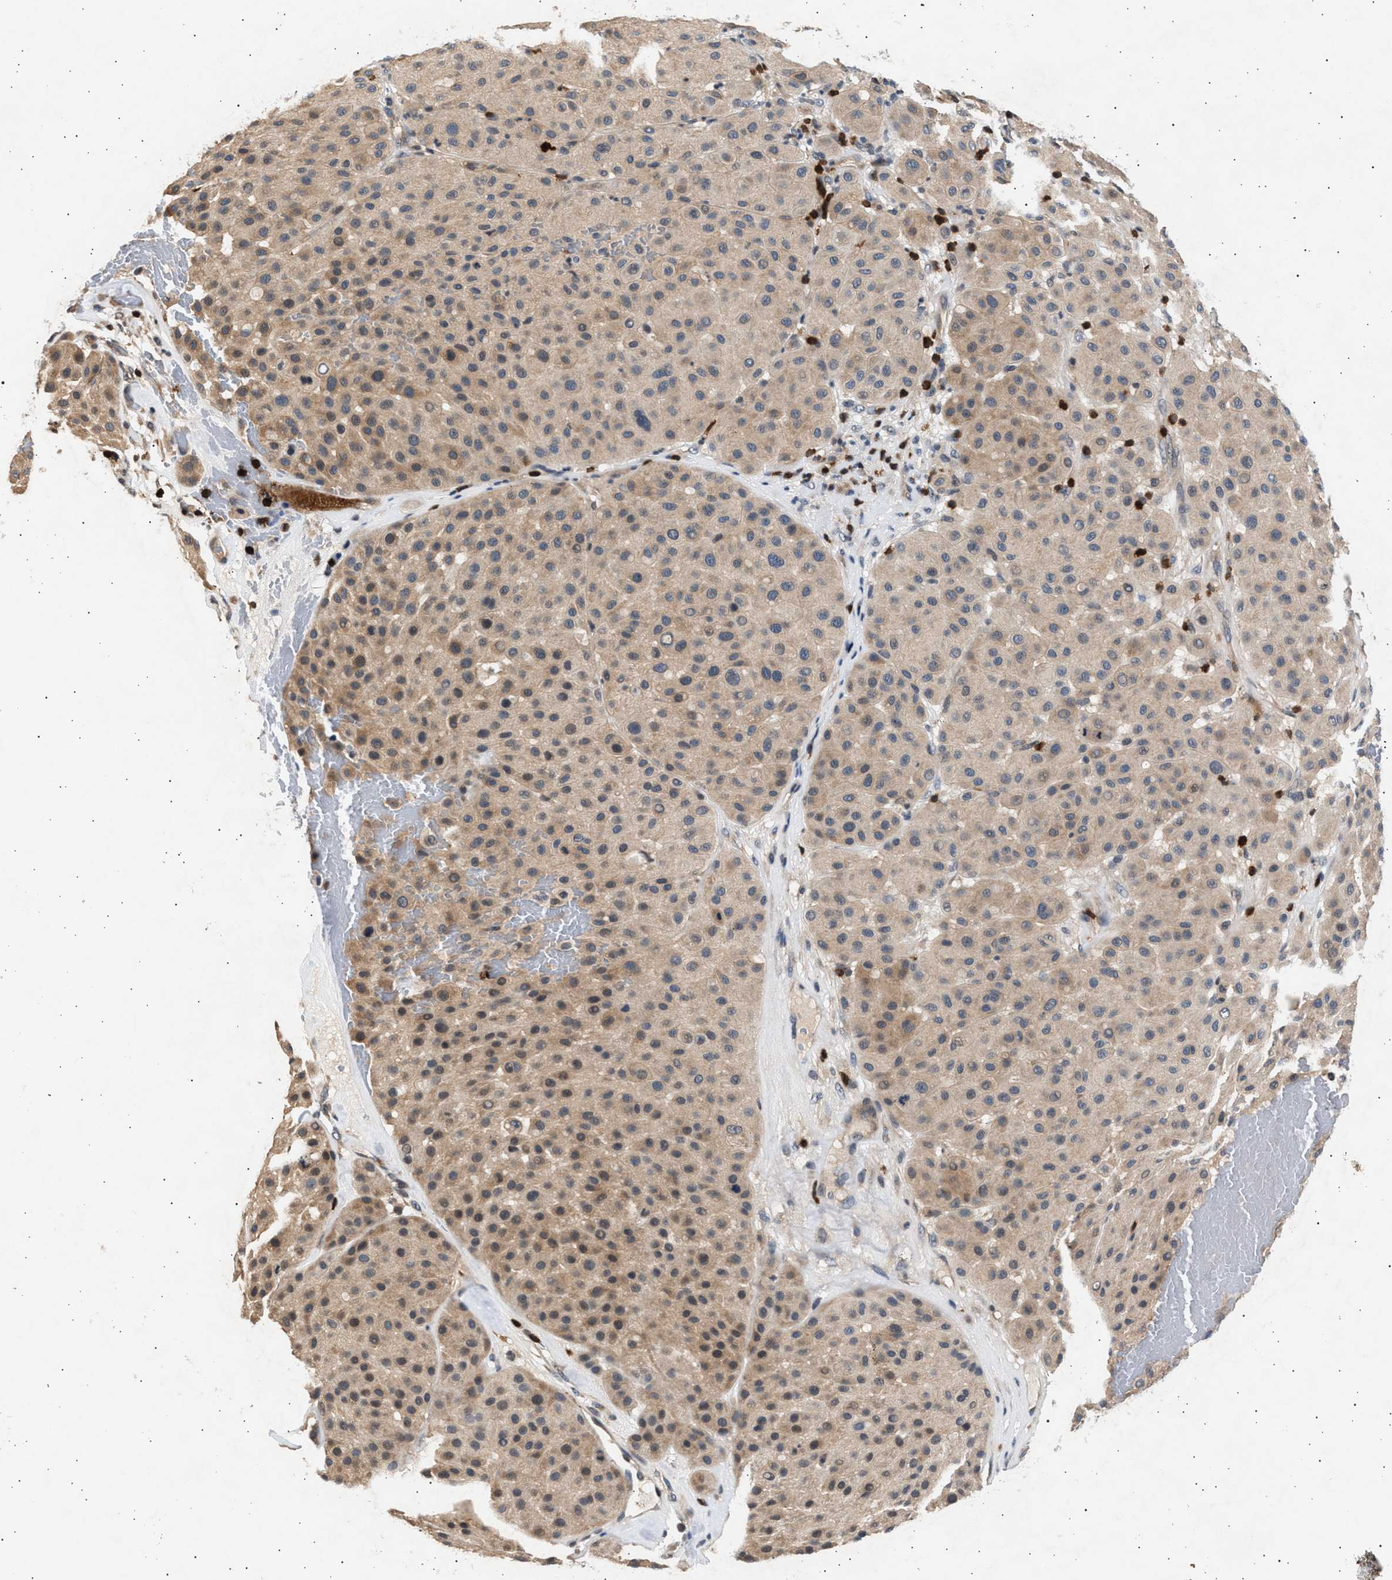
{"staining": {"intensity": "weak", "quantity": "25%-75%", "location": "cytoplasmic/membranous"}, "tissue": "melanoma", "cell_type": "Tumor cells", "image_type": "cancer", "snomed": [{"axis": "morphology", "description": "Normal tissue, NOS"}, {"axis": "morphology", "description": "Malignant melanoma, Metastatic site"}, {"axis": "topography", "description": "Skin"}], "caption": "Malignant melanoma (metastatic site) tissue displays weak cytoplasmic/membranous expression in about 25%-75% of tumor cells", "gene": "GRAP2", "patient": {"sex": "male", "age": 41}}